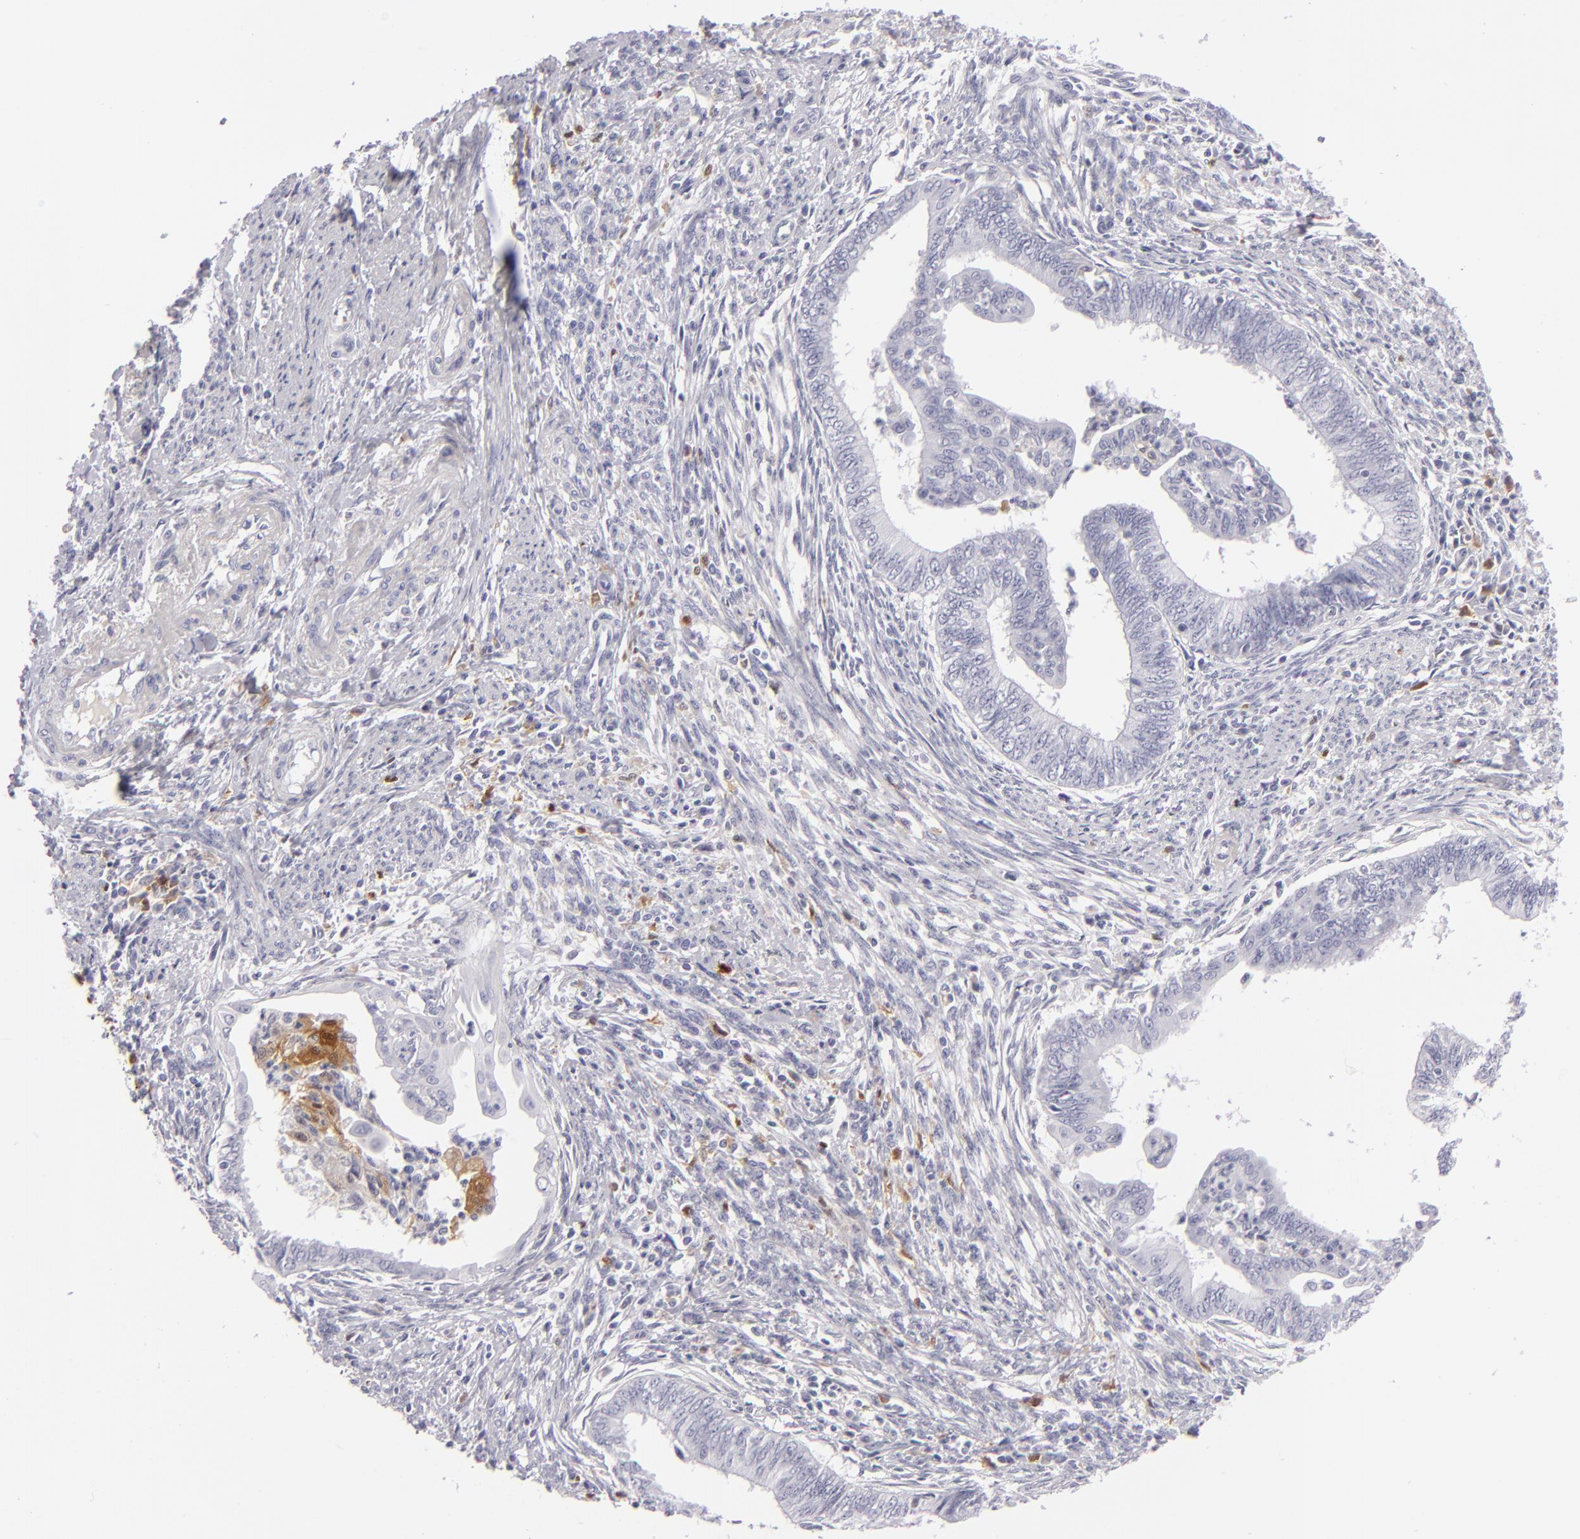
{"staining": {"intensity": "negative", "quantity": "none", "location": "none"}, "tissue": "endometrial cancer", "cell_type": "Tumor cells", "image_type": "cancer", "snomed": [{"axis": "morphology", "description": "Adenocarcinoma, NOS"}, {"axis": "topography", "description": "Endometrium"}], "caption": "Histopathology image shows no significant protein expression in tumor cells of endometrial cancer.", "gene": "F13A1", "patient": {"sex": "female", "age": 66}}